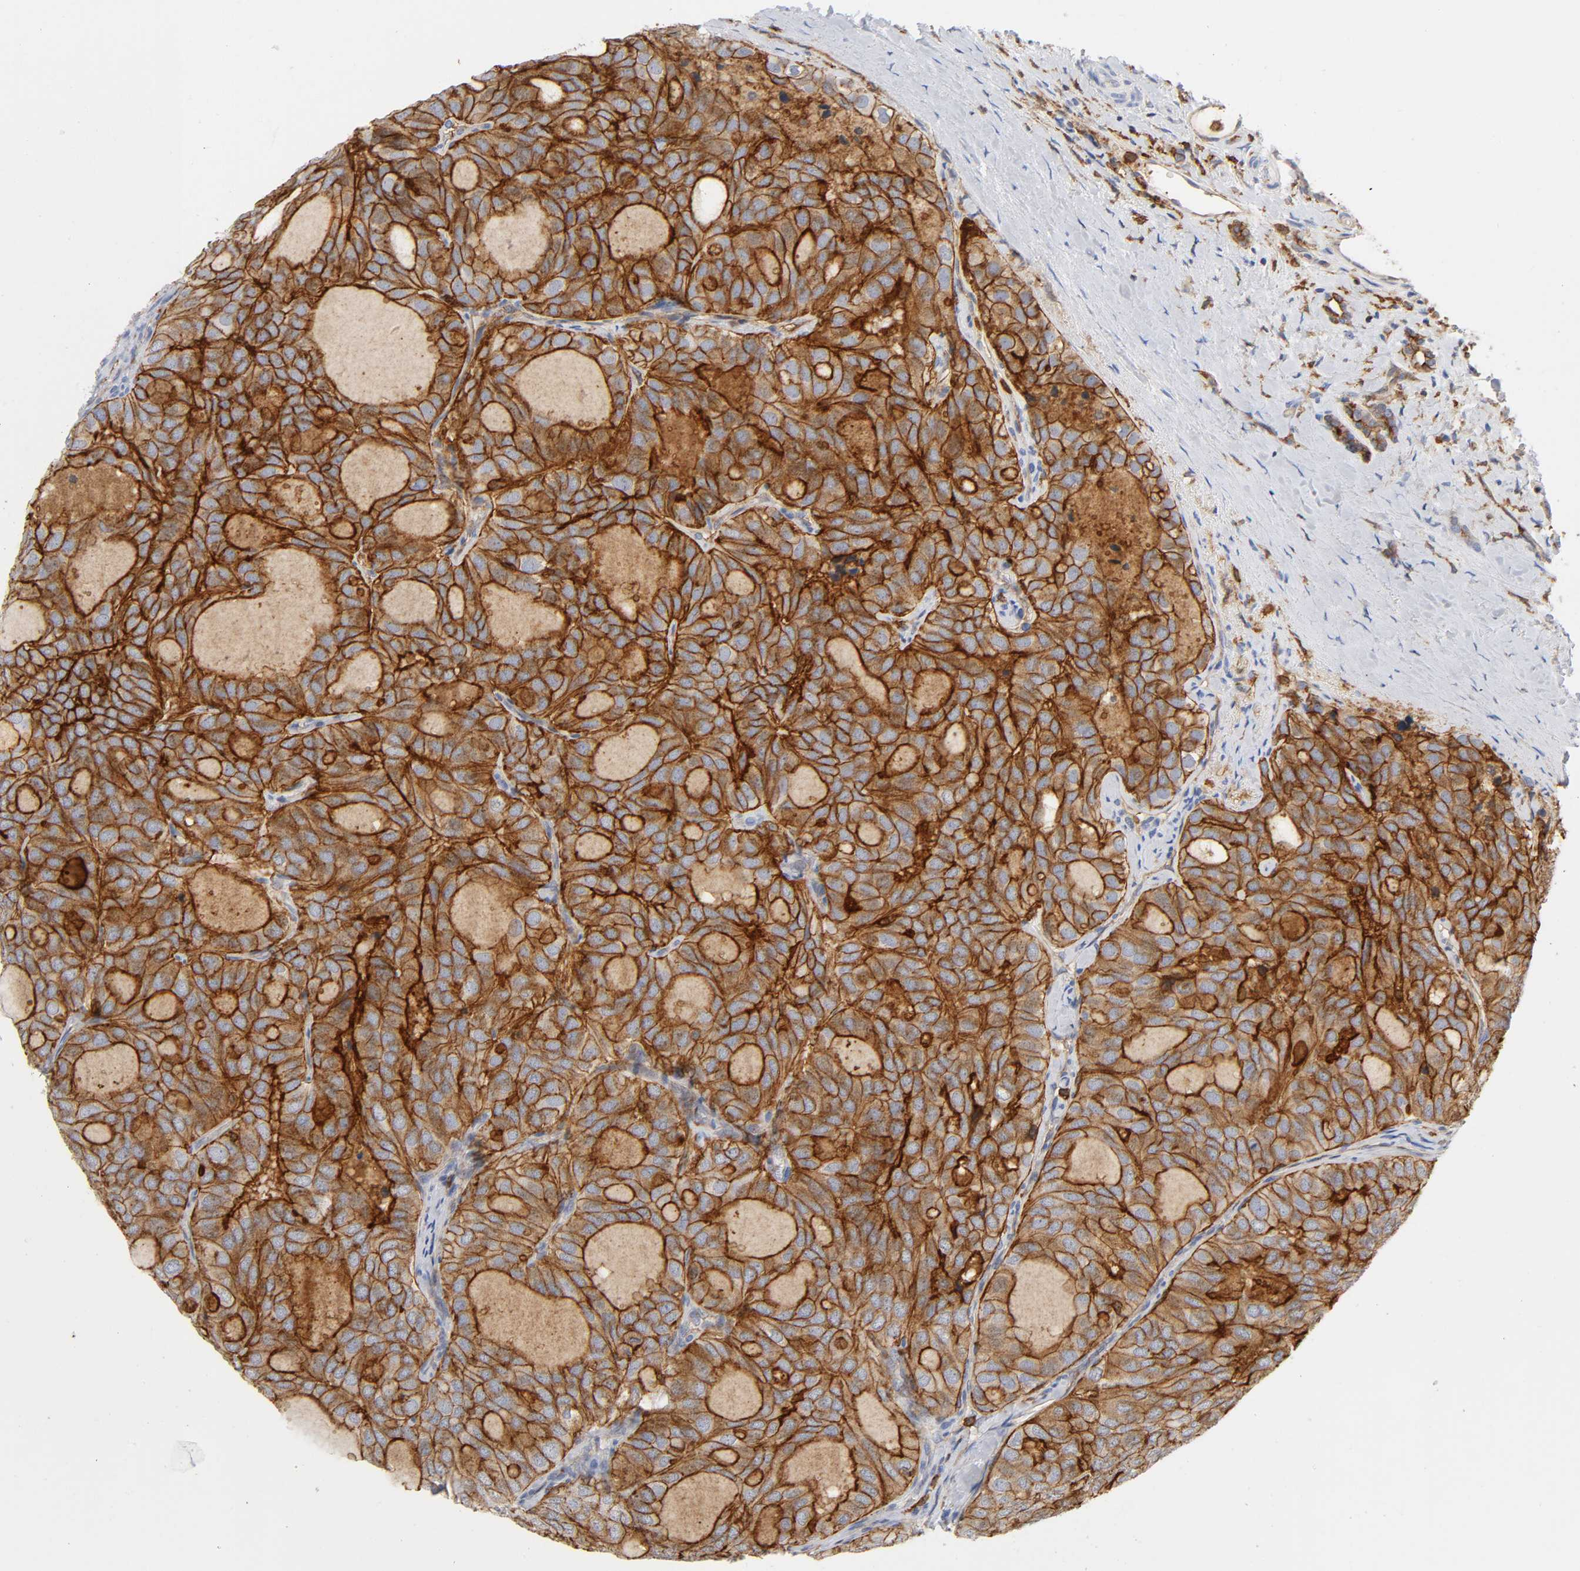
{"staining": {"intensity": "moderate", "quantity": ">75%", "location": "cytoplasmic/membranous"}, "tissue": "thyroid cancer", "cell_type": "Tumor cells", "image_type": "cancer", "snomed": [{"axis": "morphology", "description": "Follicular adenoma carcinoma, NOS"}, {"axis": "topography", "description": "Thyroid gland"}], "caption": "This photomicrograph exhibits immunohistochemistry (IHC) staining of human thyroid cancer (follicular adenoma carcinoma), with medium moderate cytoplasmic/membranous positivity in about >75% of tumor cells.", "gene": "LYN", "patient": {"sex": "male", "age": 75}}